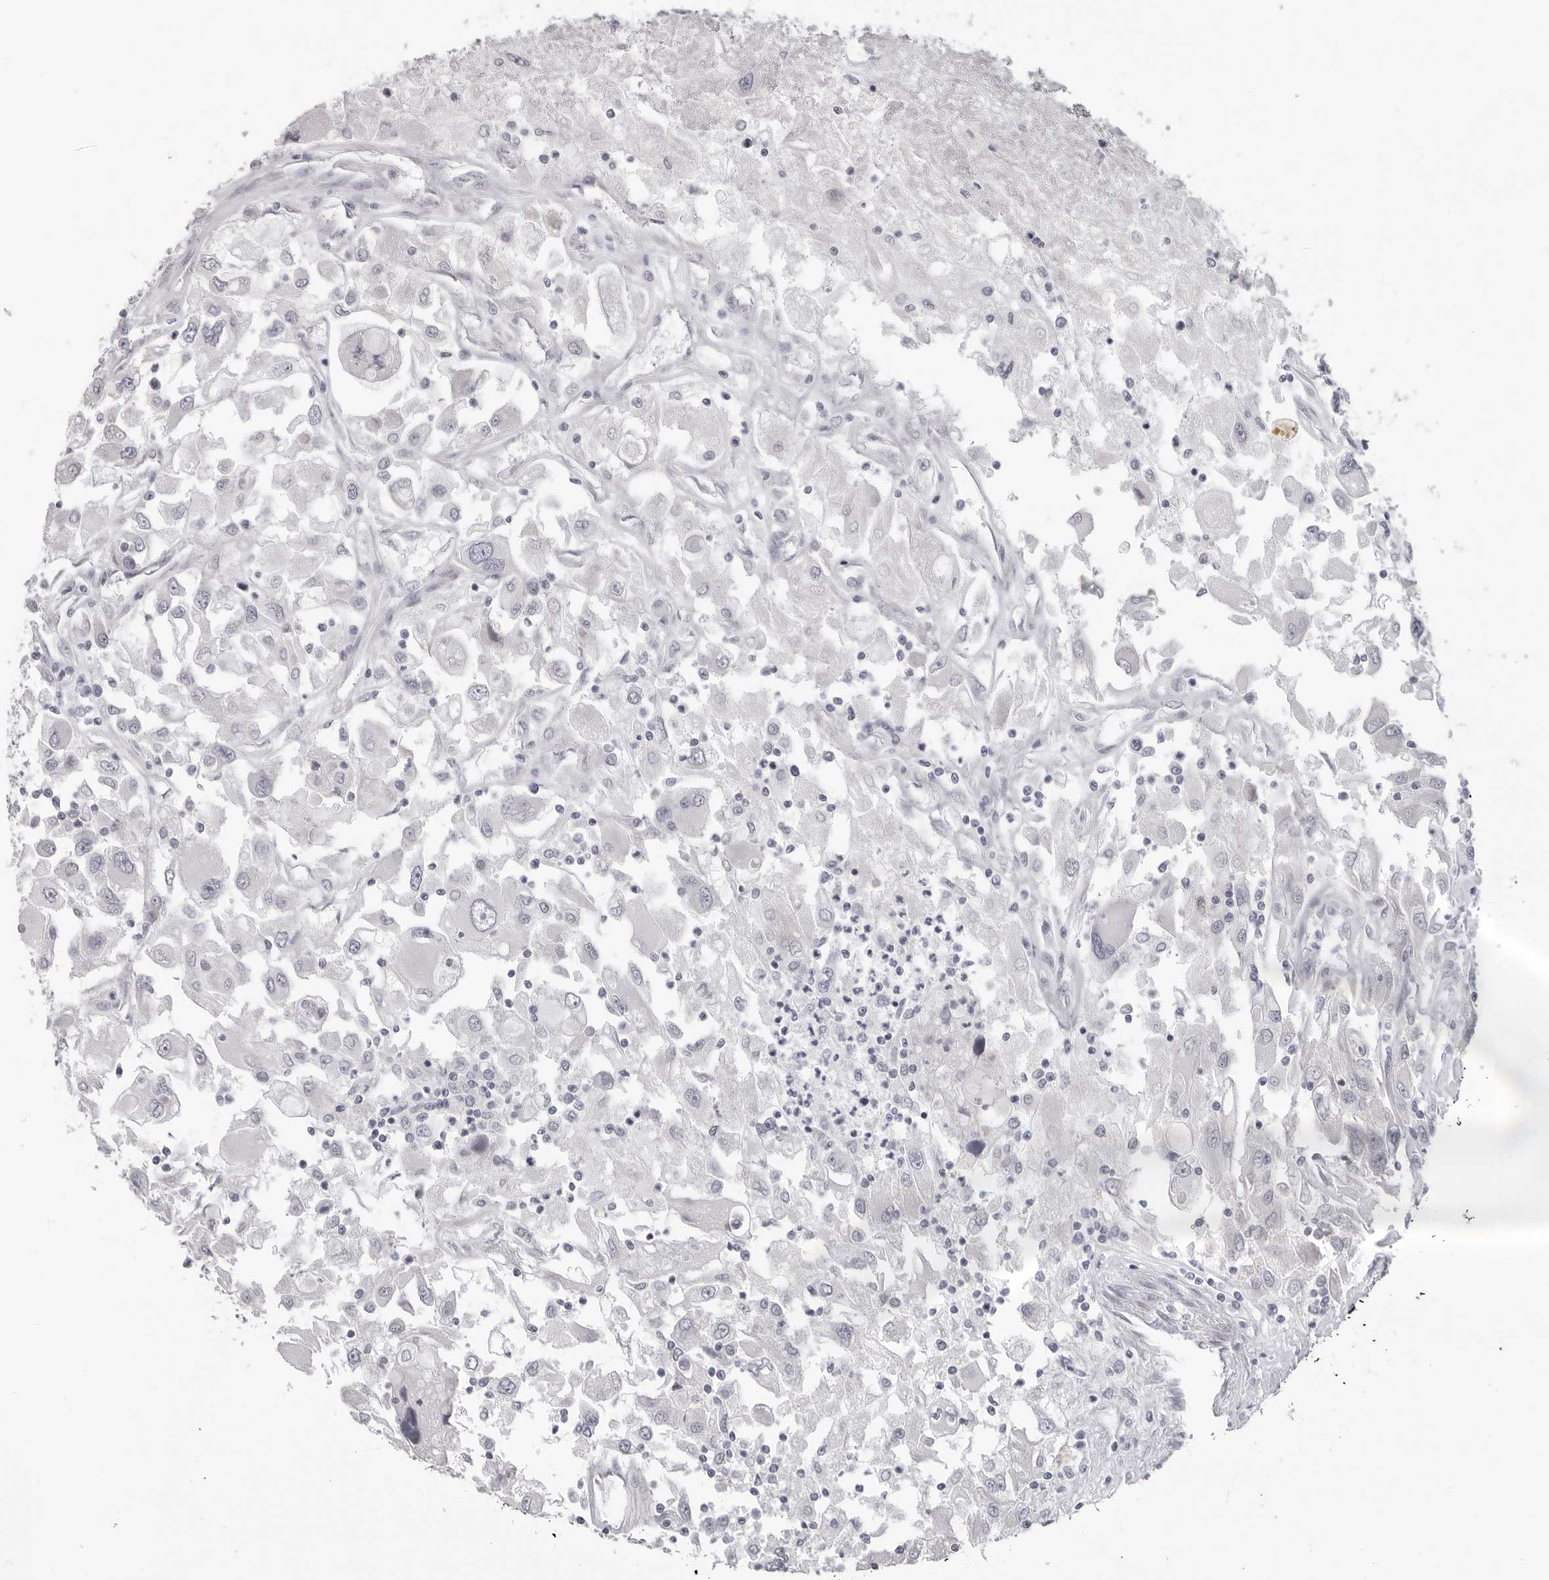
{"staining": {"intensity": "negative", "quantity": "none", "location": "none"}, "tissue": "renal cancer", "cell_type": "Tumor cells", "image_type": "cancer", "snomed": [{"axis": "morphology", "description": "Adenocarcinoma, NOS"}, {"axis": "topography", "description": "Kidney"}], "caption": "Renal adenocarcinoma was stained to show a protein in brown. There is no significant staining in tumor cells.", "gene": "OPLAH", "patient": {"sex": "female", "age": 52}}